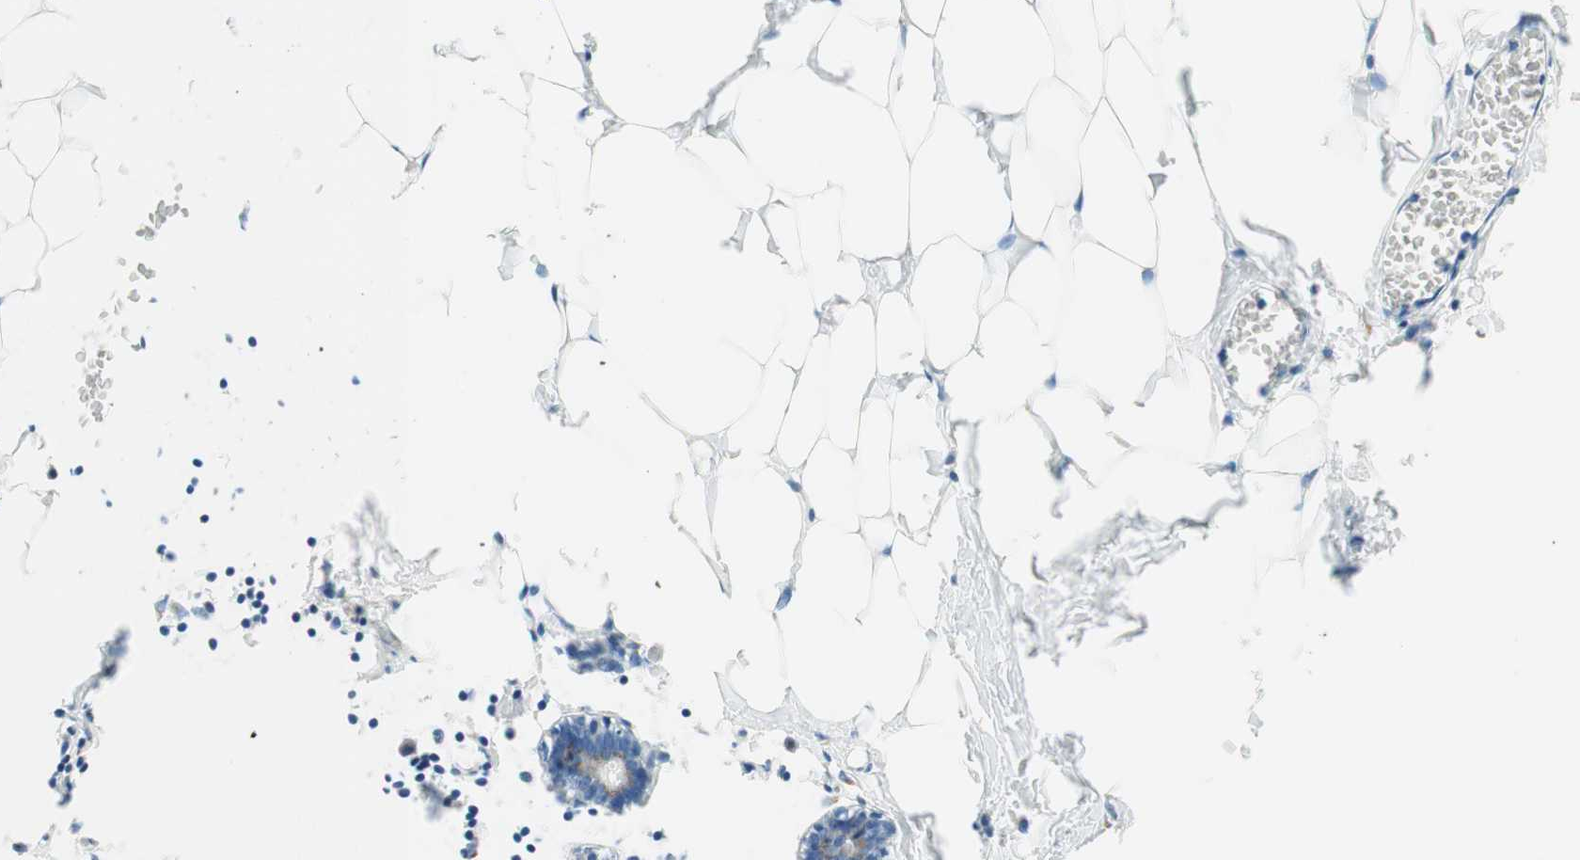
{"staining": {"intensity": "negative", "quantity": "none", "location": "none"}, "tissue": "breast", "cell_type": "Adipocytes", "image_type": "normal", "snomed": [{"axis": "morphology", "description": "Normal tissue, NOS"}, {"axis": "topography", "description": "Breast"}], "caption": "This is a photomicrograph of IHC staining of normal breast, which shows no expression in adipocytes. (Brightfield microscopy of DAB (3,3'-diaminobenzidine) immunohistochemistry at high magnification).", "gene": "GOLGB1", "patient": {"sex": "female", "age": 27}}